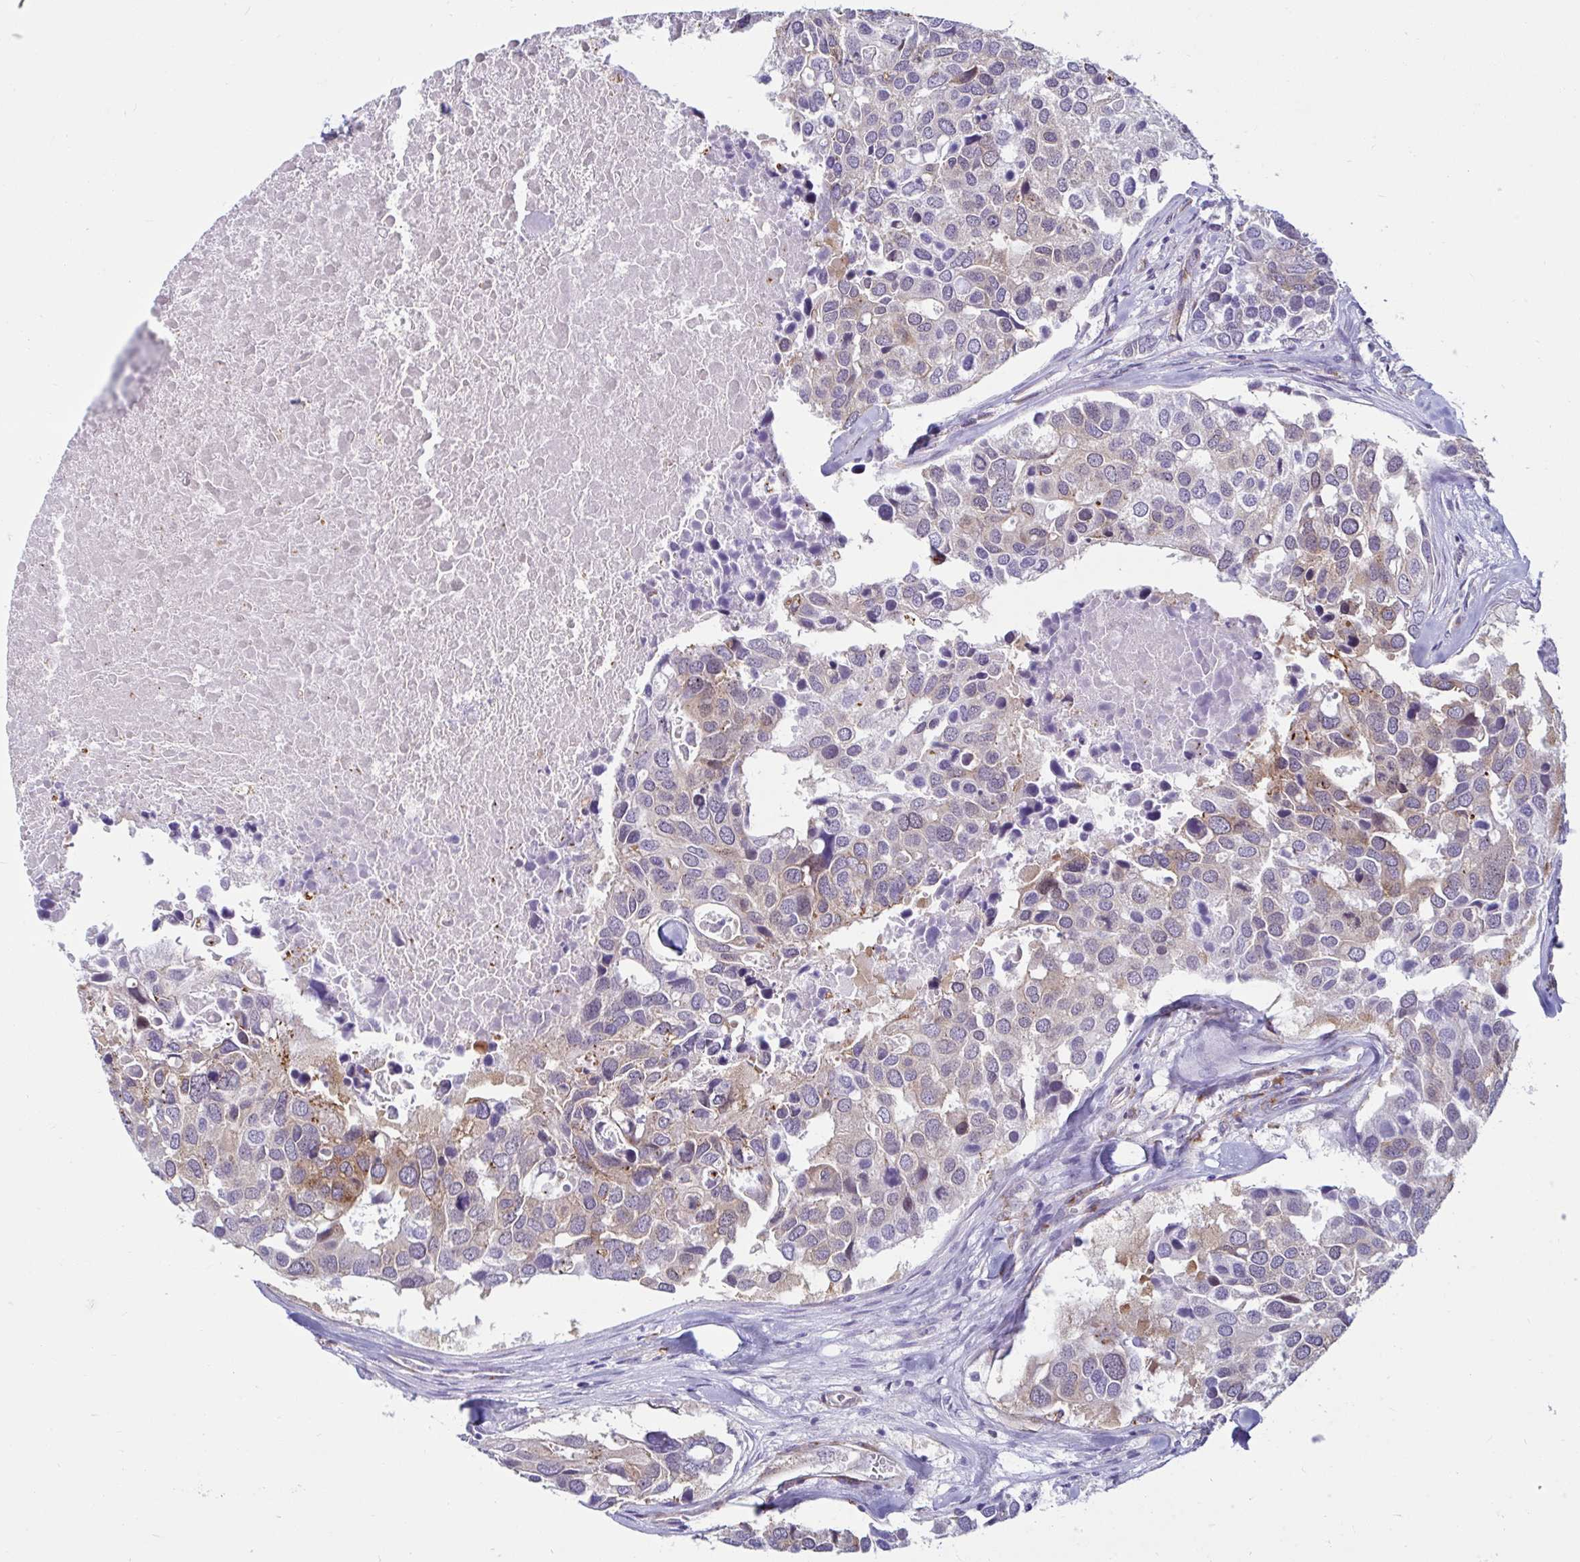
{"staining": {"intensity": "weak", "quantity": "<25%", "location": "cytoplasmic/membranous"}, "tissue": "breast cancer", "cell_type": "Tumor cells", "image_type": "cancer", "snomed": [{"axis": "morphology", "description": "Duct carcinoma"}, {"axis": "topography", "description": "Breast"}], "caption": "IHC of breast infiltrating ductal carcinoma shows no positivity in tumor cells.", "gene": "ANKRD62", "patient": {"sex": "female", "age": 83}}